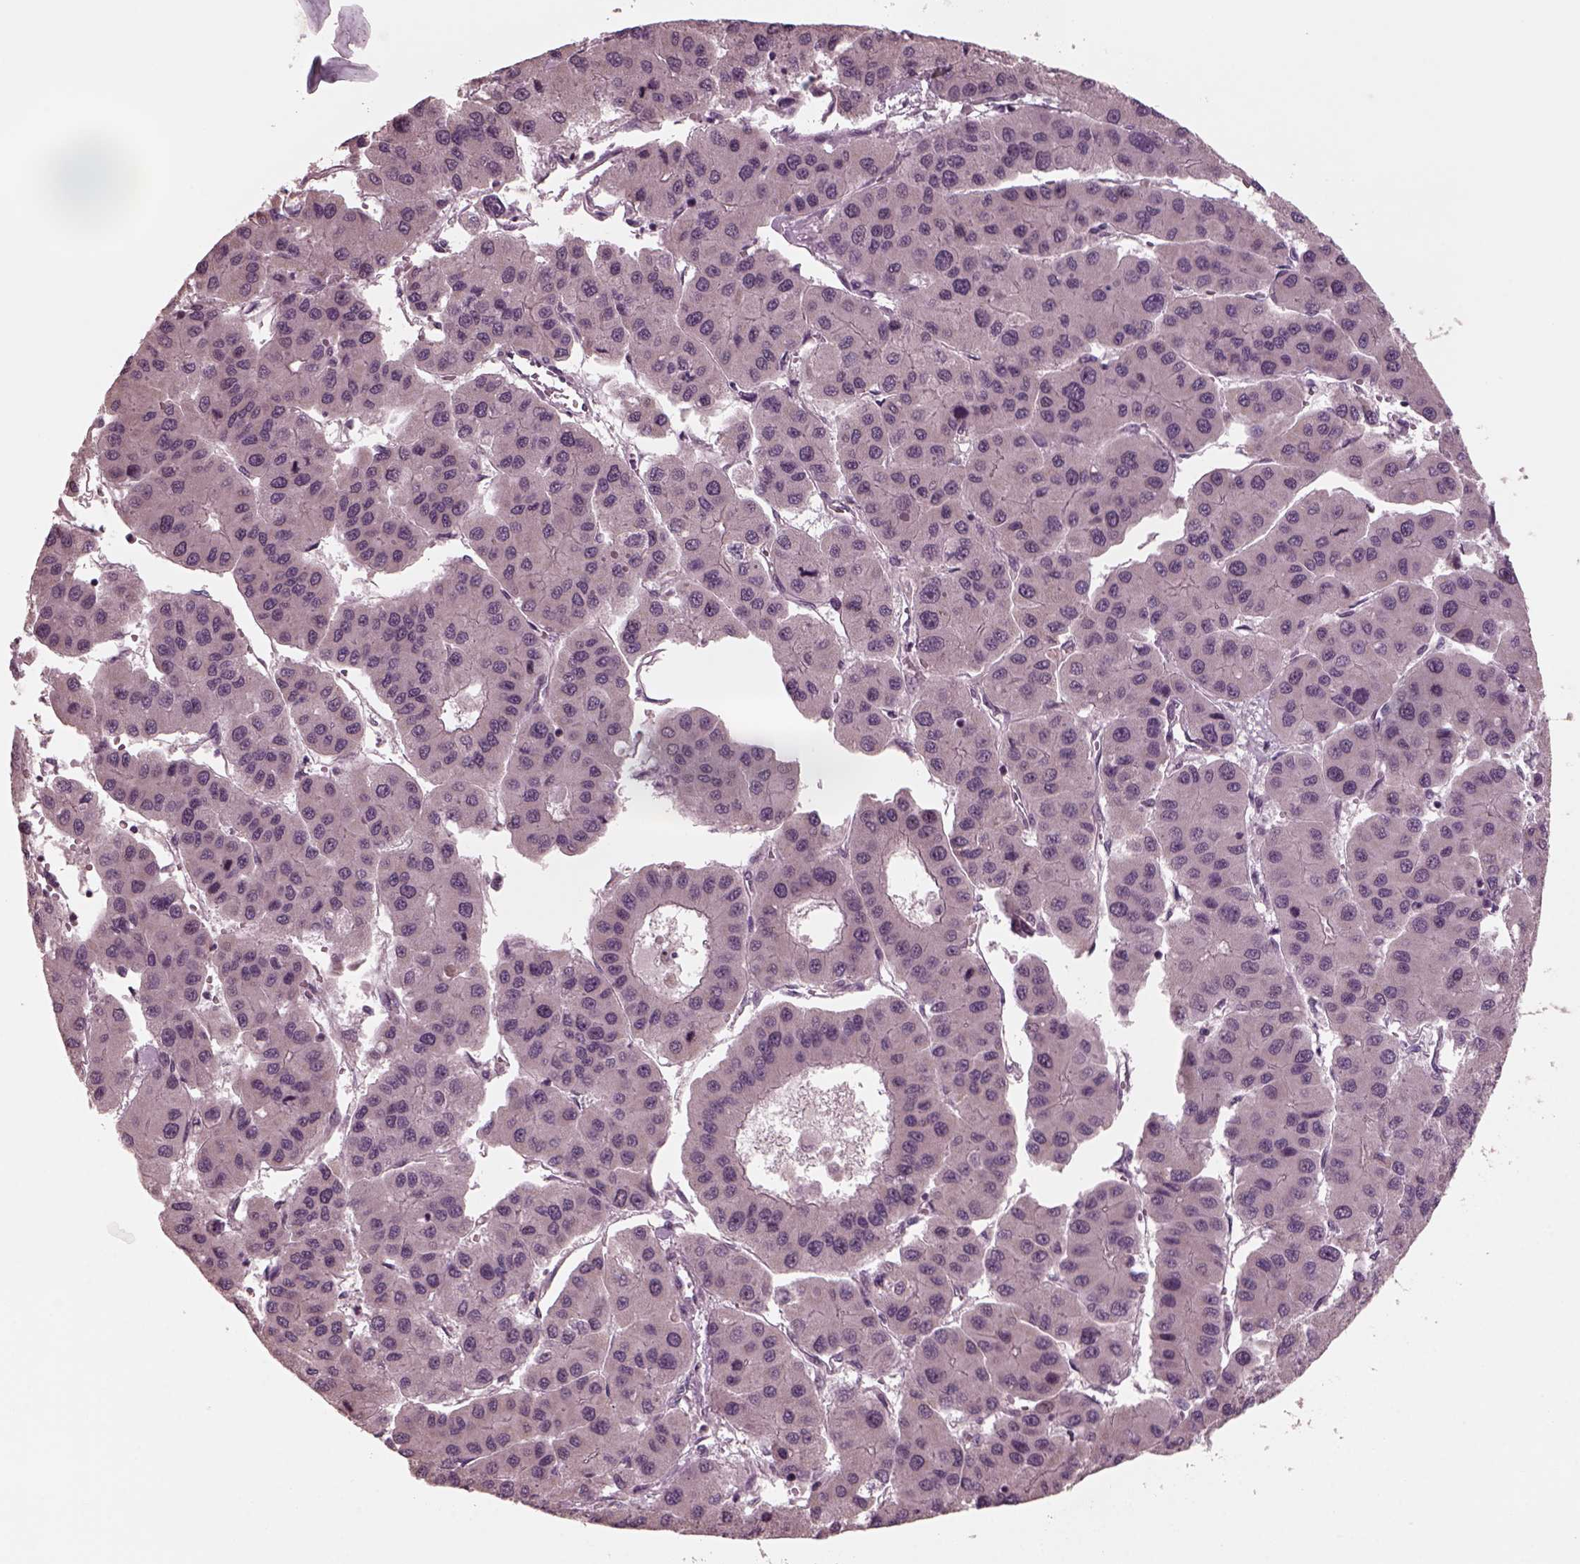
{"staining": {"intensity": "negative", "quantity": "none", "location": "none"}, "tissue": "liver cancer", "cell_type": "Tumor cells", "image_type": "cancer", "snomed": [{"axis": "morphology", "description": "Carcinoma, Hepatocellular, NOS"}, {"axis": "topography", "description": "Liver"}], "caption": "High power microscopy micrograph of an IHC photomicrograph of hepatocellular carcinoma (liver), revealing no significant expression in tumor cells. (Stains: DAB (3,3'-diaminobenzidine) IHC with hematoxylin counter stain, Microscopy: brightfield microscopy at high magnification).", "gene": "SAXO1", "patient": {"sex": "male", "age": 73}}